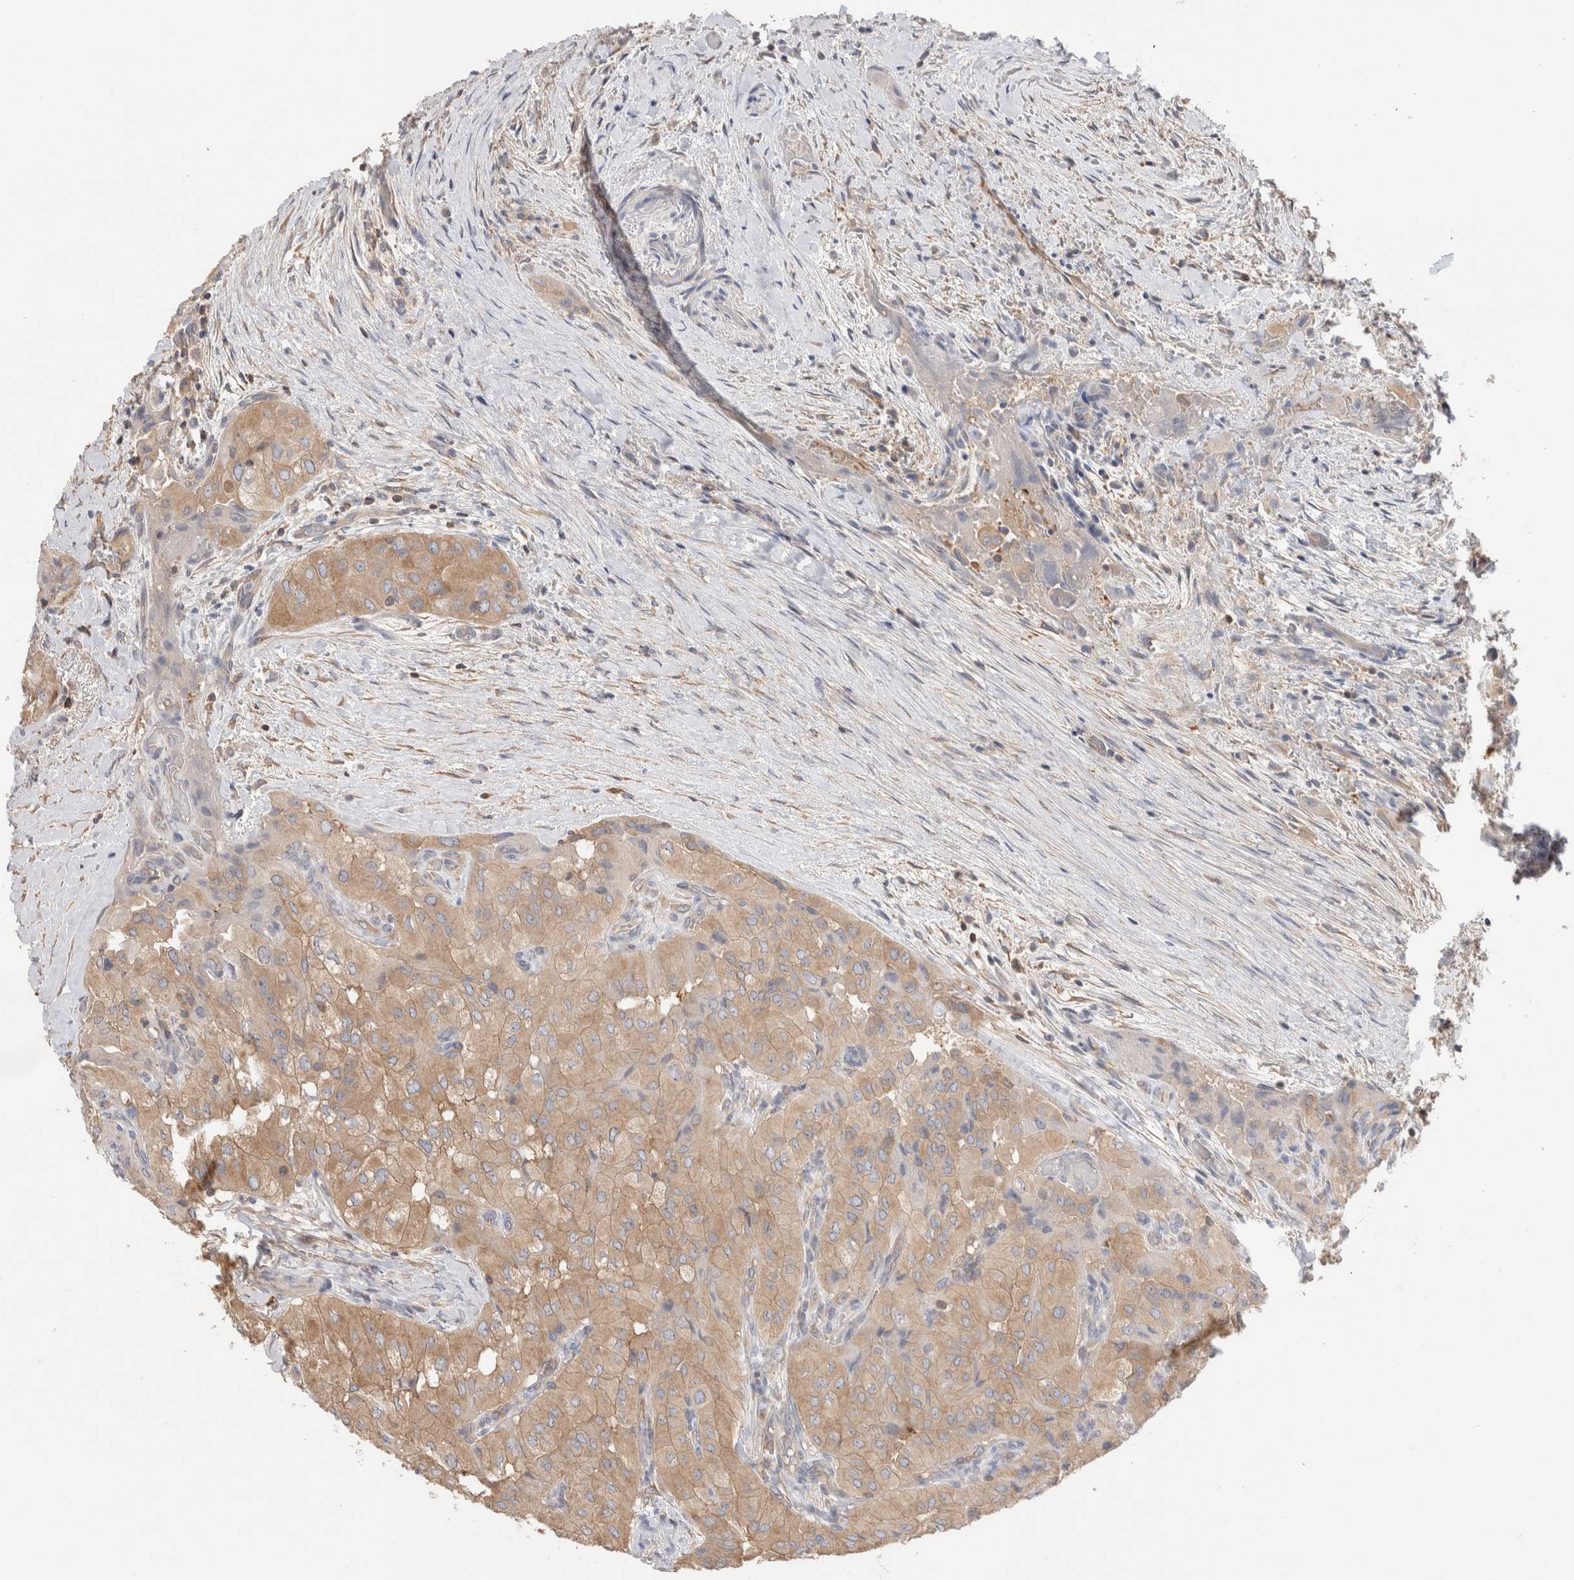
{"staining": {"intensity": "weak", "quantity": ">75%", "location": "cytoplasmic/membranous"}, "tissue": "thyroid cancer", "cell_type": "Tumor cells", "image_type": "cancer", "snomed": [{"axis": "morphology", "description": "Papillary adenocarcinoma, NOS"}, {"axis": "topography", "description": "Thyroid gland"}], "caption": "Immunohistochemical staining of thyroid cancer reveals weak cytoplasmic/membranous protein positivity in approximately >75% of tumor cells.", "gene": "CAPN2", "patient": {"sex": "female", "age": 59}}